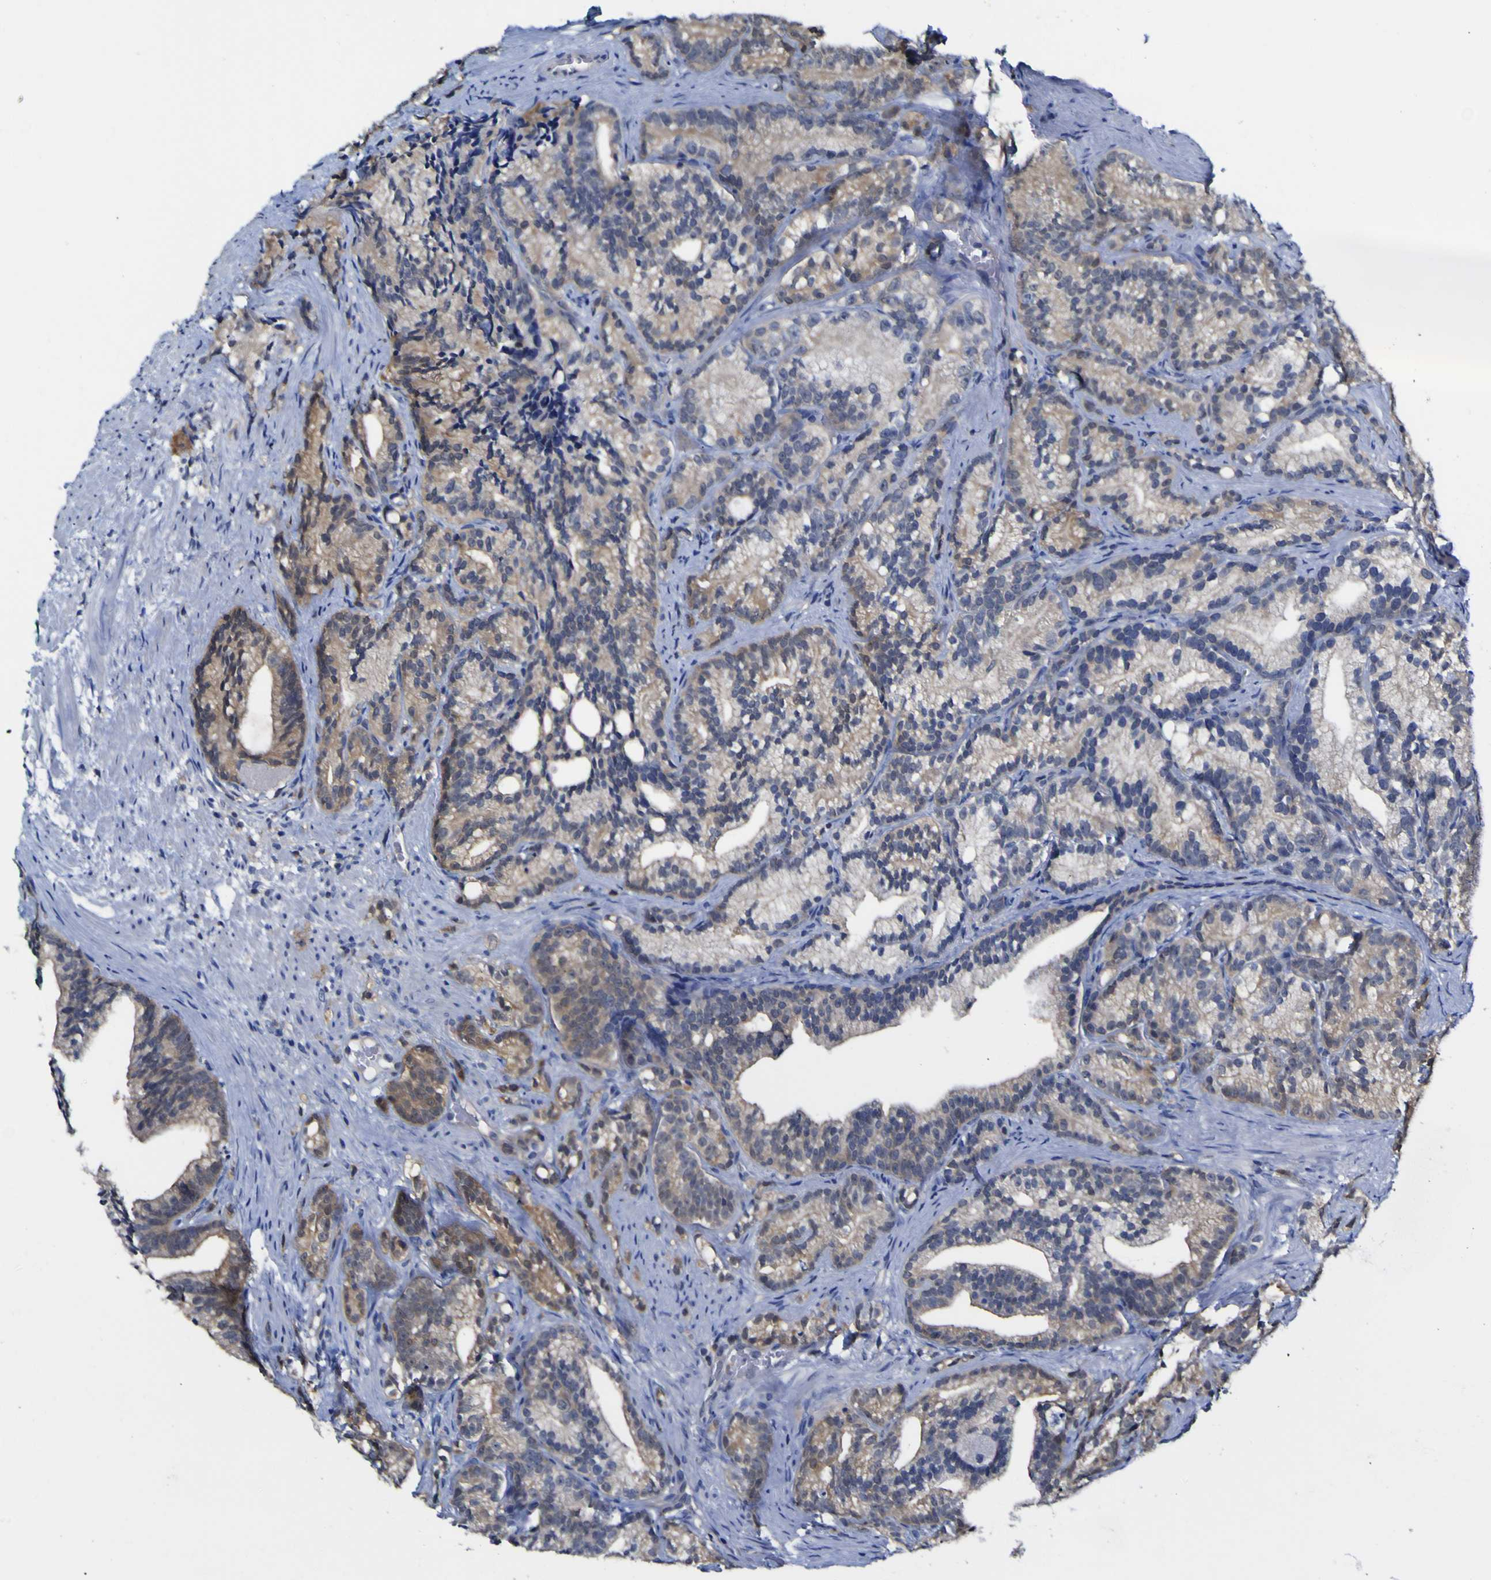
{"staining": {"intensity": "moderate", "quantity": "25%-75%", "location": "cytoplasmic/membranous"}, "tissue": "prostate cancer", "cell_type": "Tumor cells", "image_type": "cancer", "snomed": [{"axis": "morphology", "description": "Adenocarcinoma, Low grade"}, {"axis": "topography", "description": "Prostate"}], "caption": "There is medium levels of moderate cytoplasmic/membranous positivity in tumor cells of prostate cancer (adenocarcinoma (low-grade)), as demonstrated by immunohistochemical staining (brown color).", "gene": "CASP6", "patient": {"sex": "male", "age": 89}}